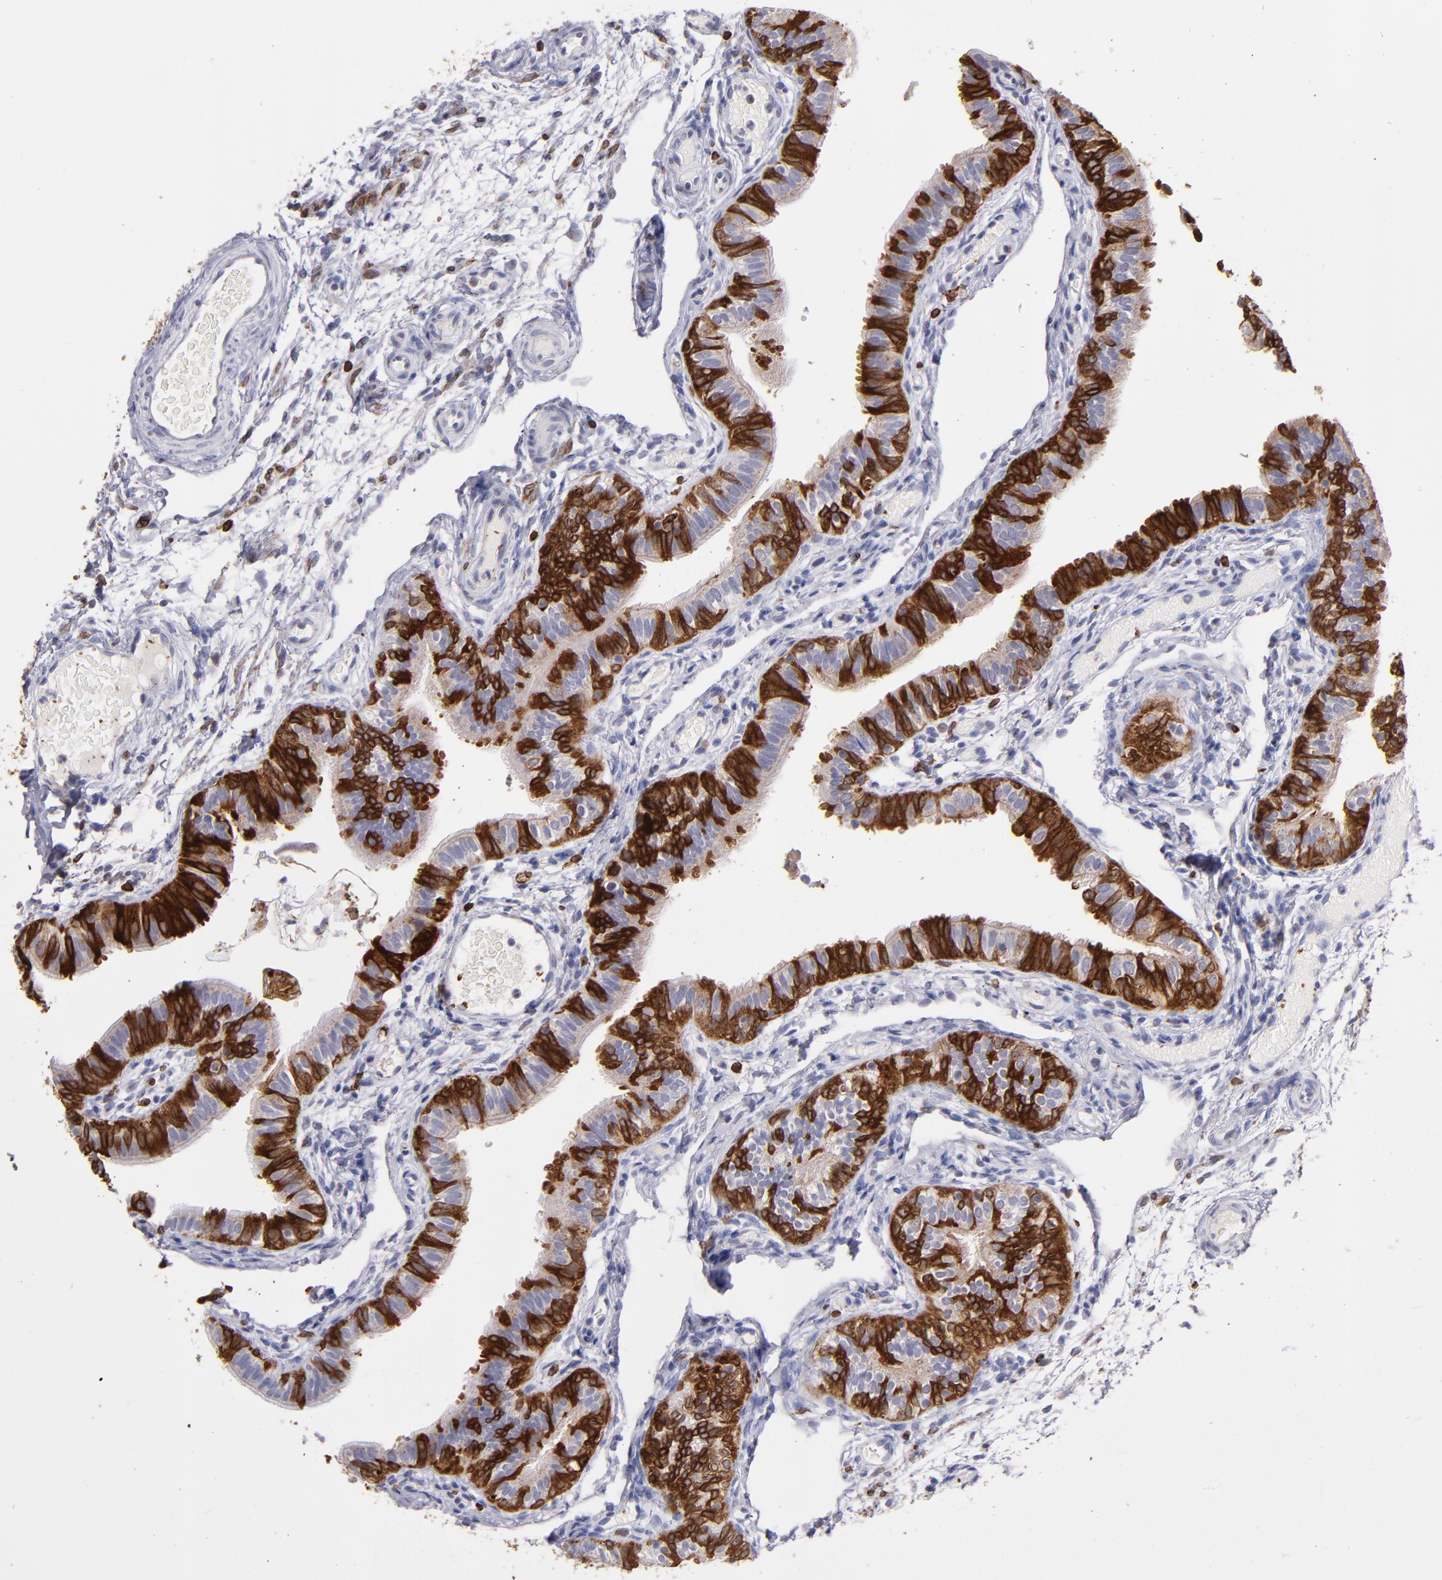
{"staining": {"intensity": "strong", "quantity": ">75%", "location": "cytoplasmic/membranous,nuclear"}, "tissue": "fallopian tube", "cell_type": "Glandular cells", "image_type": "normal", "snomed": [{"axis": "morphology", "description": "Normal tissue, NOS"}, {"axis": "morphology", "description": "Dermoid, NOS"}, {"axis": "topography", "description": "Fallopian tube"}], "caption": "The image exhibits immunohistochemical staining of unremarkable fallopian tube. There is strong cytoplasmic/membranous,nuclear positivity is identified in about >75% of glandular cells.", "gene": "PTGS1", "patient": {"sex": "female", "age": 33}}